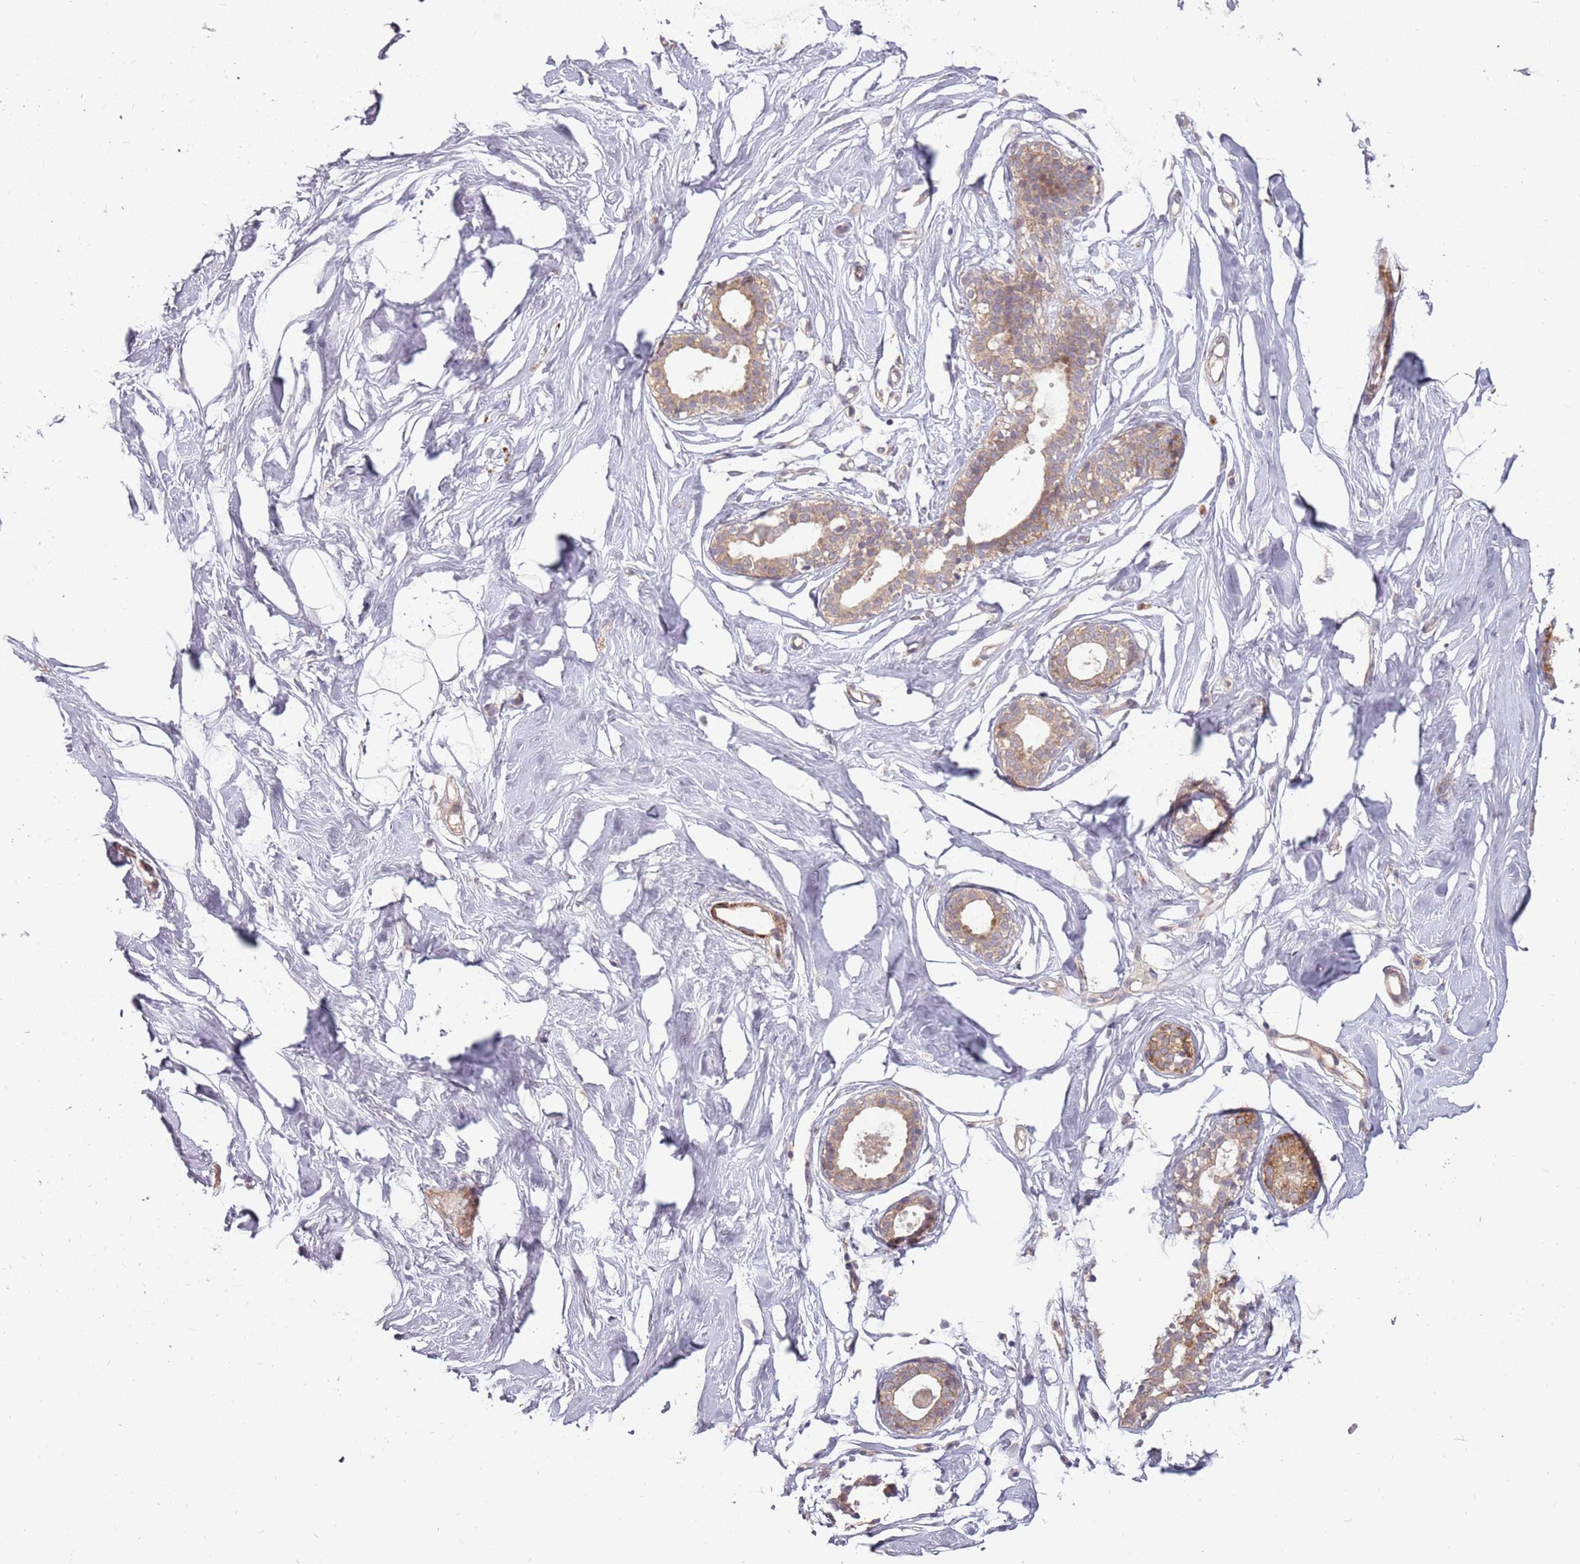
{"staining": {"intensity": "negative", "quantity": "none", "location": "none"}, "tissue": "breast", "cell_type": "Adipocytes", "image_type": "normal", "snomed": [{"axis": "morphology", "description": "Normal tissue, NOS"}, {"axis": "morphology", "description": "Adenoma, NOS"}, {"axis": "topography", "description": "Breast"}], "caption": "Immunohistochemical staining of unremarkable human breast exhibits no significant staining in adipocytes.", "gene": "PLD6", "patient": {"sex": "female", "age": 23}}